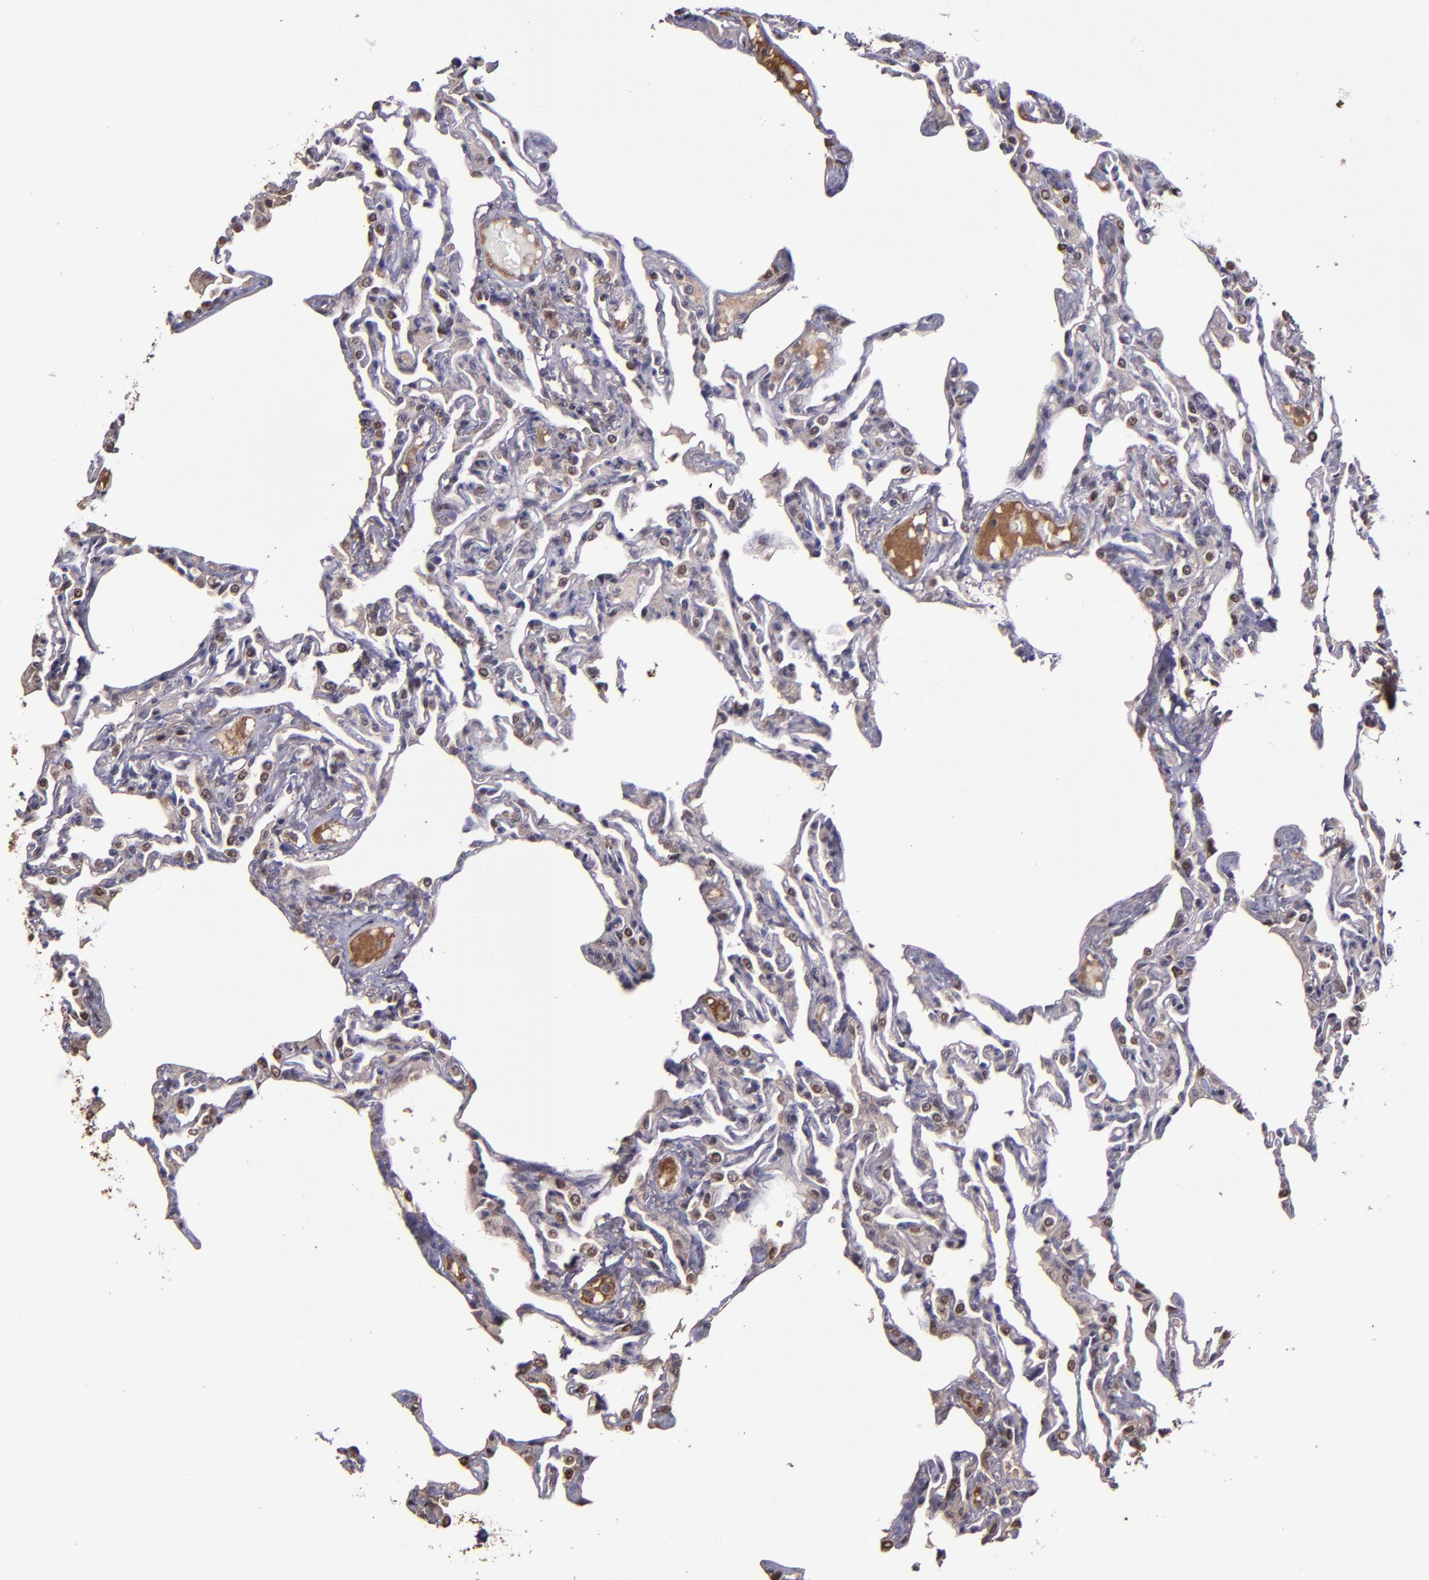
{"staining": {"intensity": "weak", "quantity": "<25%", "location": "nuclear"}, "tissue": "lung", "cell_type": "Alveolar cells", "image_type": "normal", "snomed": [{"axis": "morphology", "description": "Normal tissue, NOS"}, {"axis": "topography", "description": "Lung"}], "caption": "This is an IHC photomicrograph of normal human lung. There is no staining in alveolar cells.", "gene": "SERPINF2", "patient": {"sex": "female", "age": 49}}